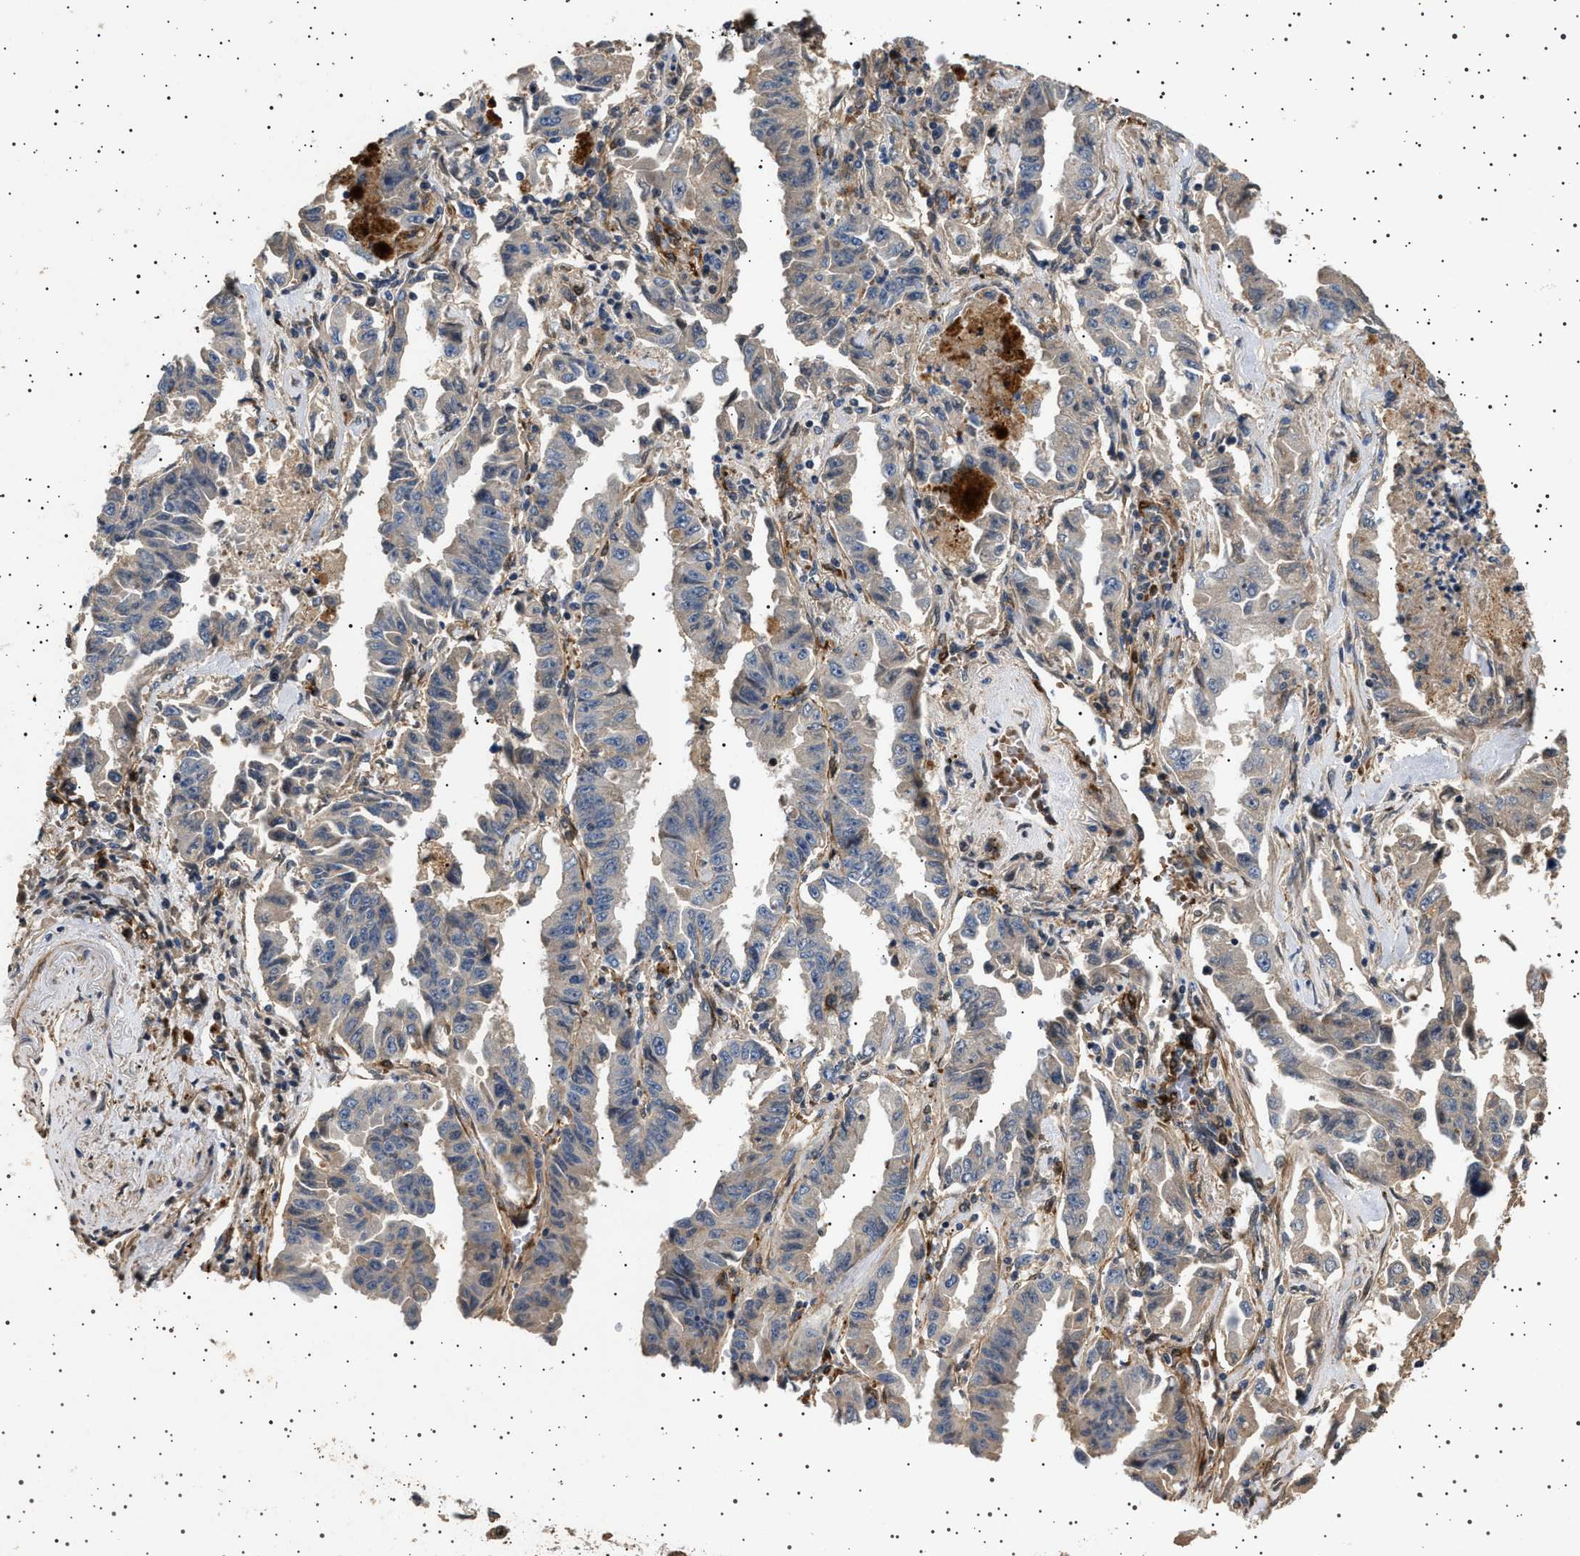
{"staining": {"intensity": "negative", "quantity": "none", "location": "none"}, "tissue": "lung cancer", "cell_type": "Tumor cells", "image_type": "cancer", "snomed": [{"axis": "morphology", "description": "Adenocarcinoma, NOS"}, {"axis": "topography", "description": "Lung"}], "caption": "Image shows no significant protein positivity in tumor cells of lung cancer (adenocarcinoma). (Stains: DAB (3,3'-diaminobenzidine) immunohistochemistry (IHC) with hematoxylin counter stain, Microscopy: brightfield microscopy at high magnification).", "gene": "GUCY1B1", "patient": {"sex": "female", "age": 51}}